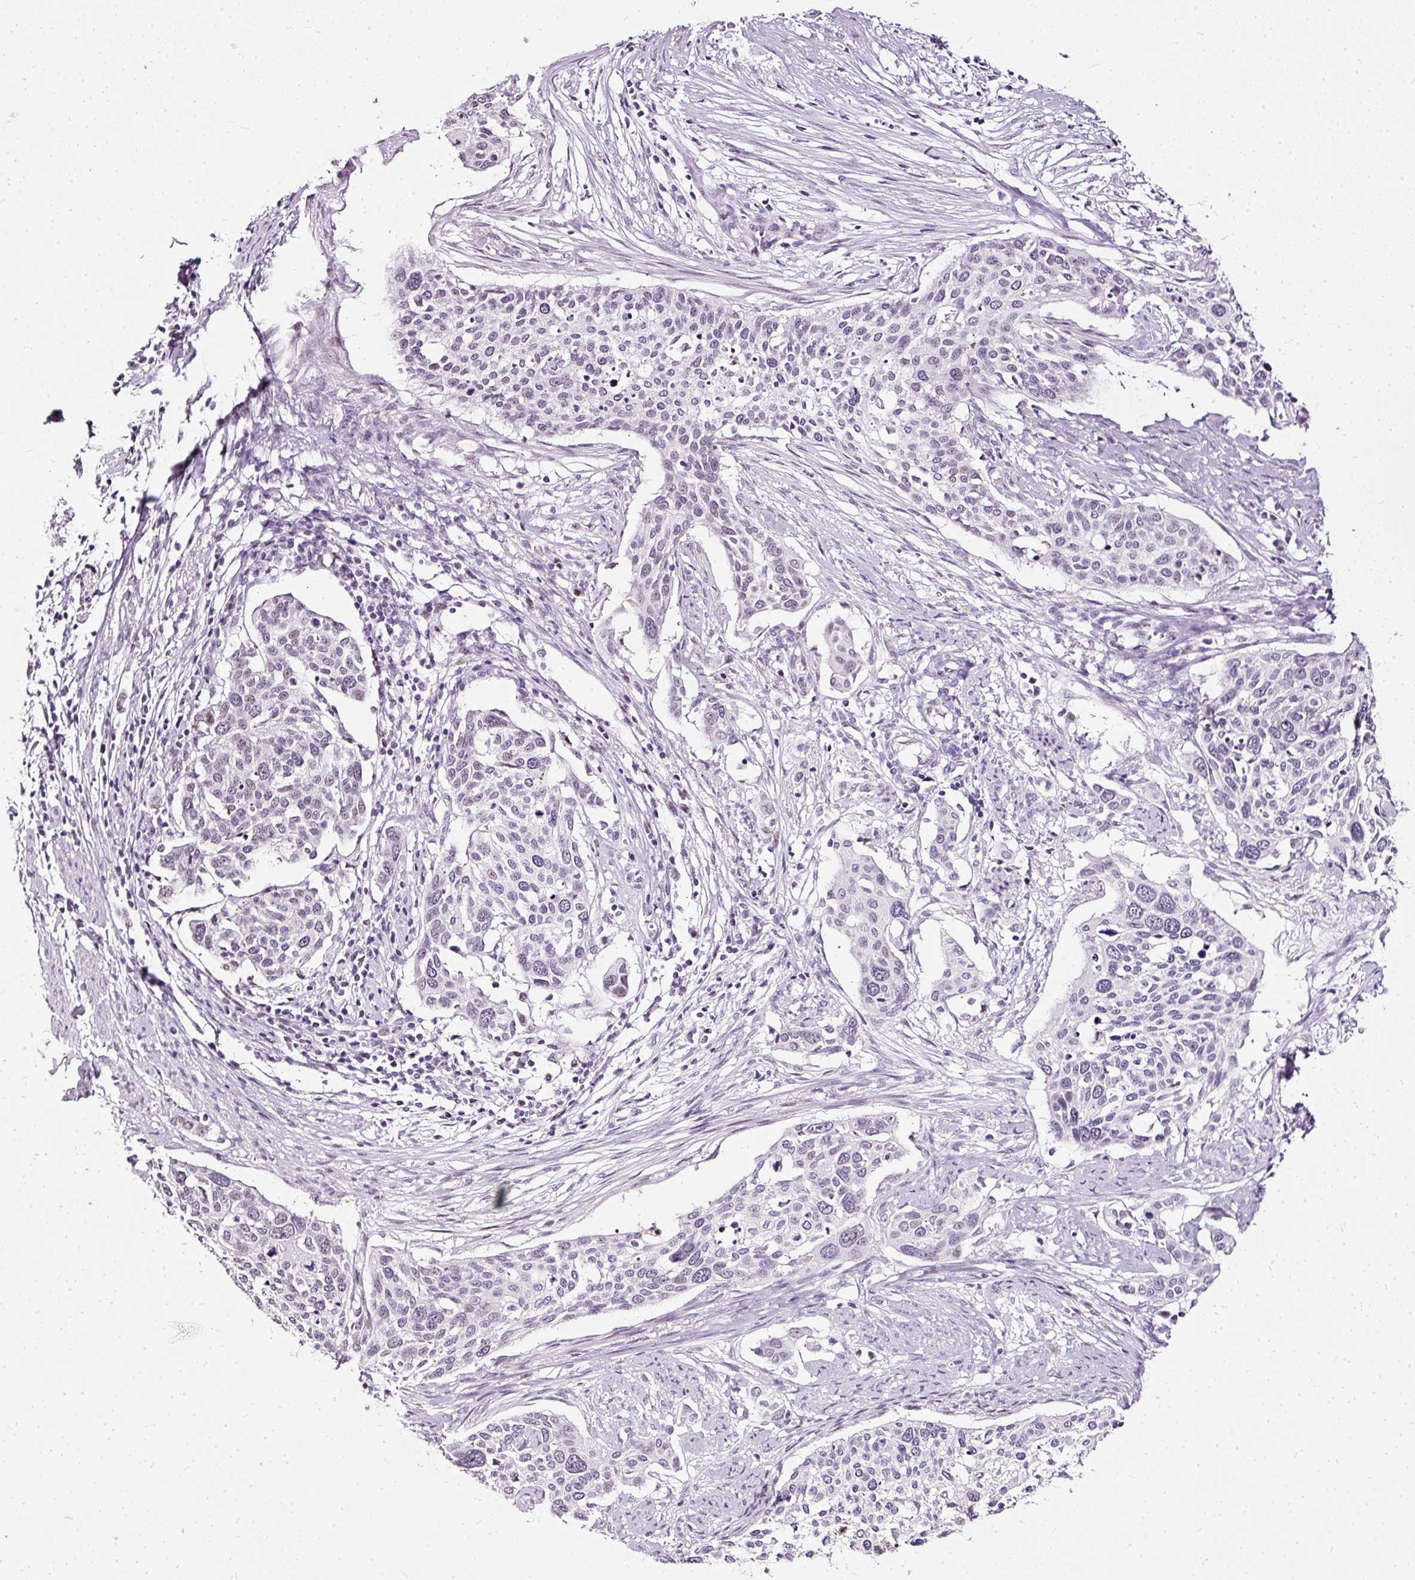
{"staining": {"intensity": "weak", "quantity": "<25%", "location": "nuclear"}, "tissue": "cervical cancer", "cell_type": "Tumor cells", "image_type": "cancer", "snomed": [{"axis": "morphology", "description": "Squamous cell carcinoma, NOS"}, {"axis": "topography", "description": "Cervix"}], "caption": "A photomicrograph of cervical cancer stained for a protein demonstrates no brown staining in tumor cells.", "gene": "PDE6B", "patient": {"sex": "female", "age": 44}}